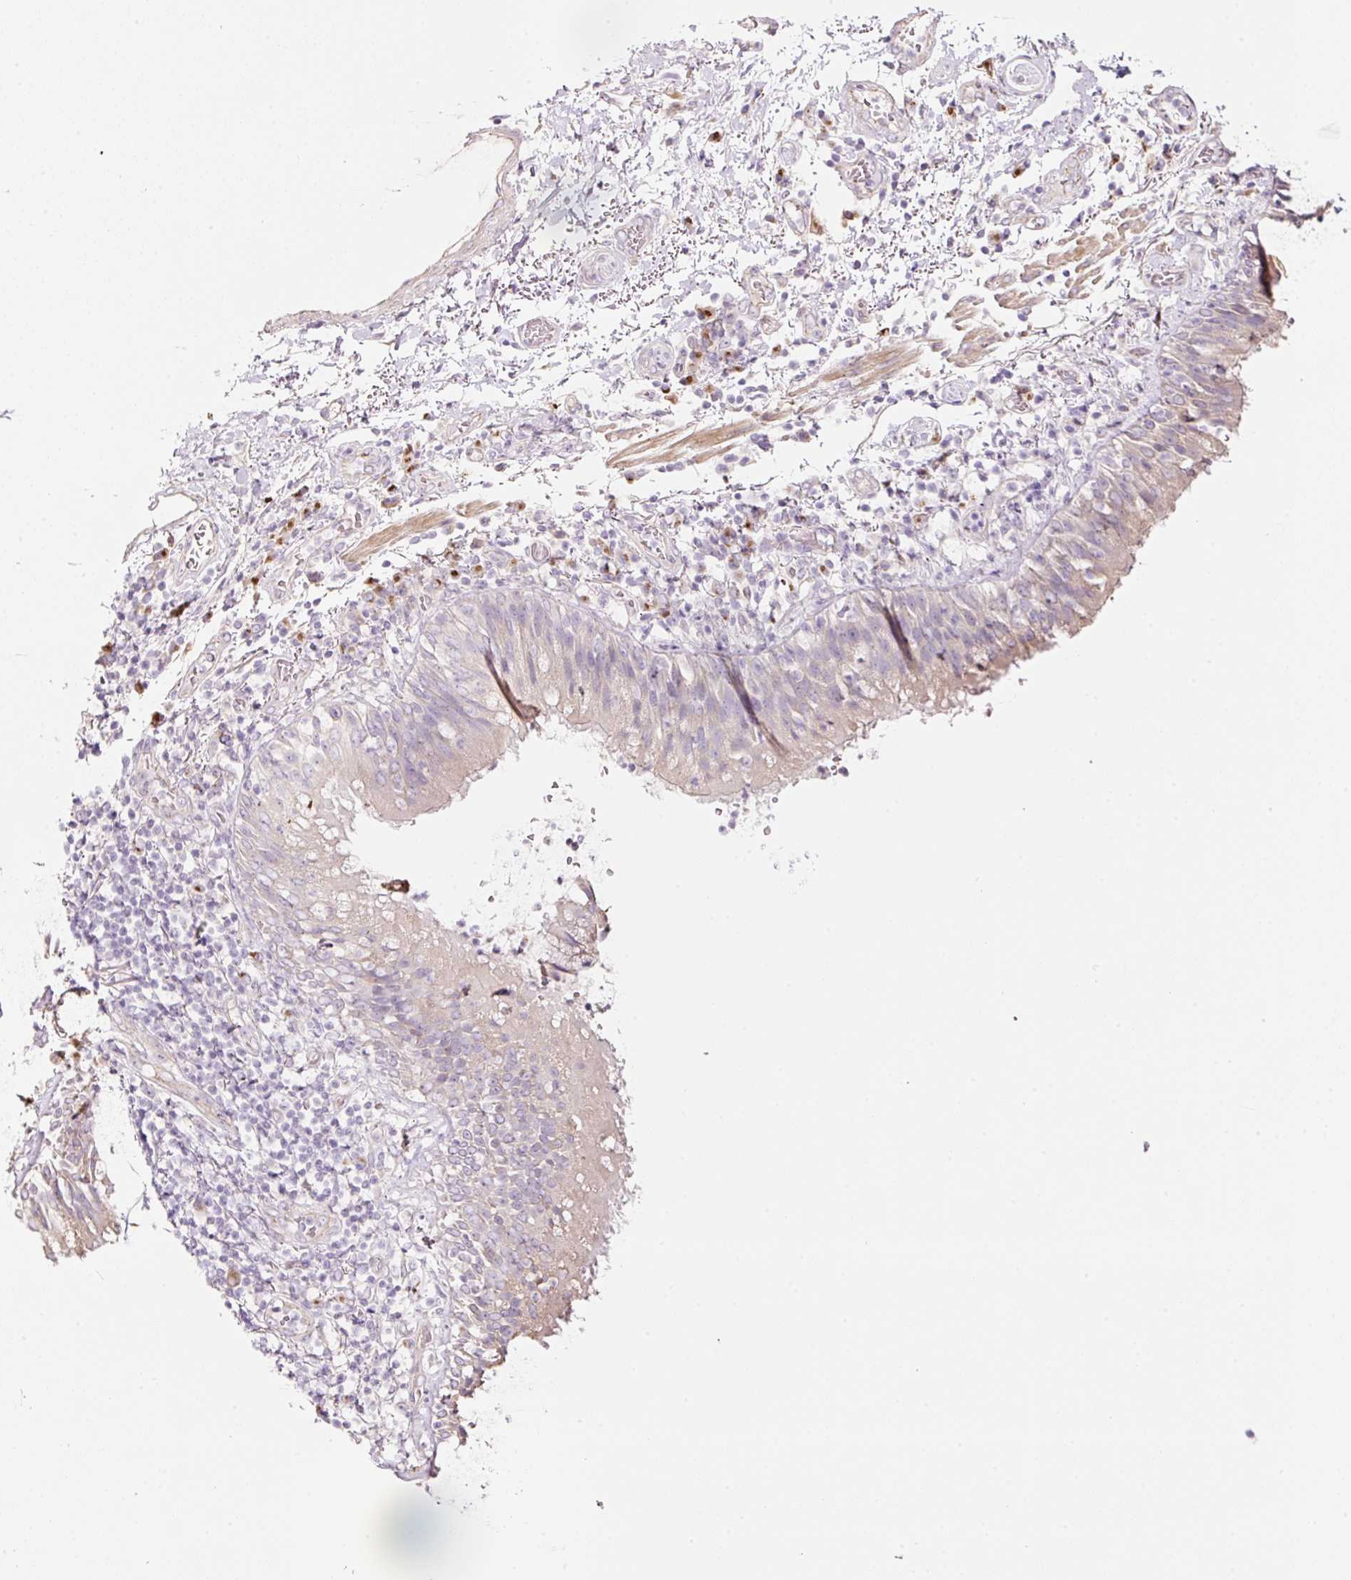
{"staining": {"intensity": "weak", "quantity": "<25%", "location": "cytoplasmic/membranous"}, "tissue": "bronchus", "cell_type": "Respiratory epithelial cells", "image_type": "normal", "snomed": [{"axis": "morphology", "description": "Normal tissue, NOS"}, {"axis": "topography", "description": "Cartilage tissue"}, {"axis": "topography", "description": "Bronchus"}], "caption": "Immunohistochemical staining of unremarkable human bronchus displays no significant positivity in respiratory epithelial cells.", "gene": "NBPF11", "patient": {"sex": "male", "age": 56}}